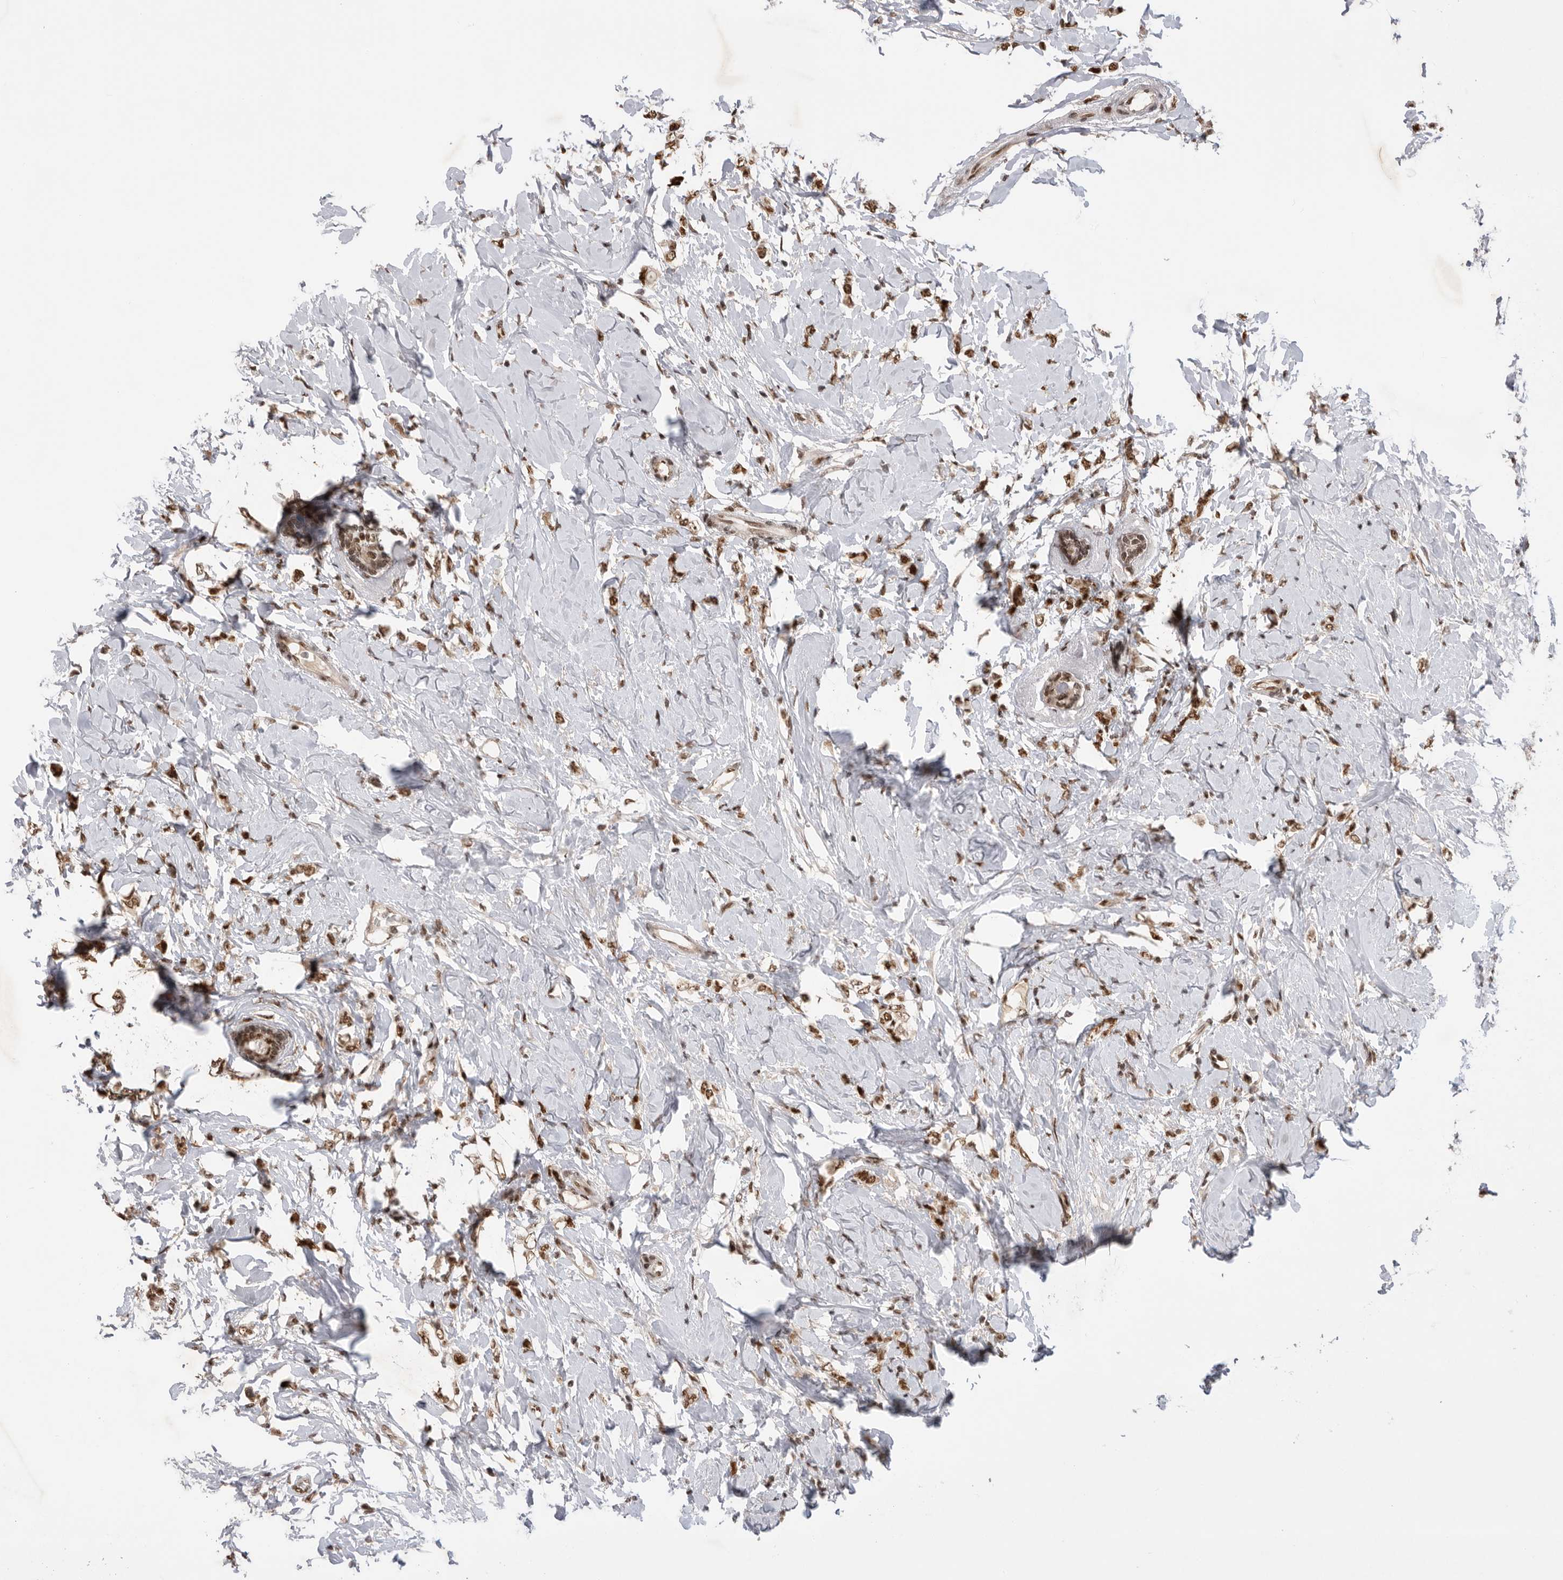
{"staining": {"intensity": "moderate", "quantity": ">75%", "location": "nuclear"}, "tissue": "breast cancer", "cell_type": "Tumor cells", "image_type": "cancer", "snomed": [{"axis": "morphology", "description": "Normal tissue, NOS"}, {"axis": "morphology", "description": "Lobular carcinoma"}, {"axis": "topography", "description": "Breast"}], "caption": "This micrograph exhibits breast lobular carcinoma stained with immunohistochemistry to label a protein in brown. The nuclear of tumor cells show moderate positivity for the protein. Nuclei are counter-stained blue.", "gene": "ZNF830", "patient": {"sex": "female", "age": 47}}